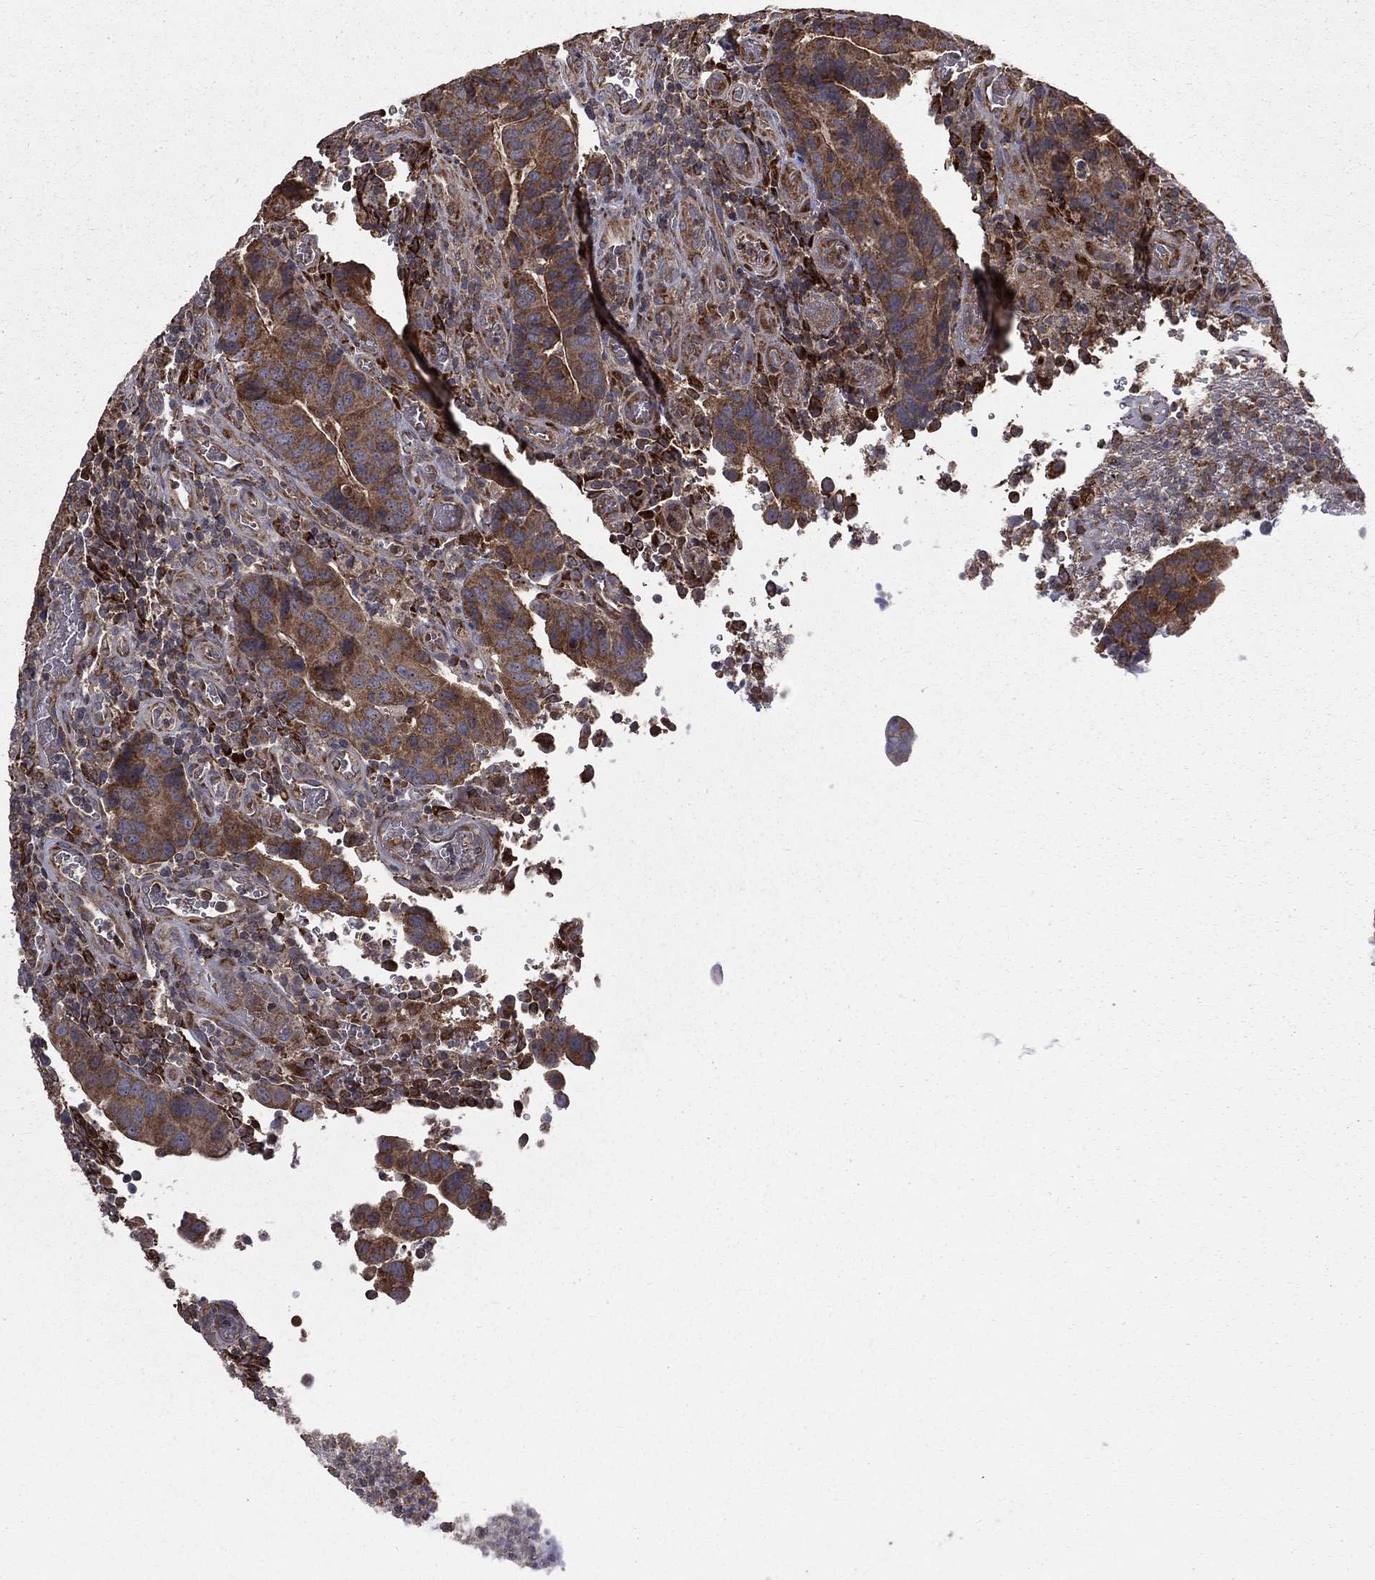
{"staining": {"intensity": "moderate", "quantity": ">75%", "location": "cytoplasmic/membranous"}, "tissue": "colorectal cancer", "cell_type": "Tumor cells", "image_type": "cancer", "snomed": [{"axis": "morphology", "description": "Adenocarcinoma, NOS"}, {"axis": "topography", "description": "Colon"}], "caption": "Immunohistochemistry staining of colorectal adenocarcinoma, which shows medium levels of moderate cytoplasmic/membranous staining in approximately >75% of tumor cells indicating moderate cytoplasmic/membranous protein staining. The staining was performed using DAB (3,3'-diaminobenzidine) (brown) for protein detection and nuclei were counterstained in hematoxylin (blue).", "gene": "OLFML1", "patient": {"sex": "female", "age": 56}}